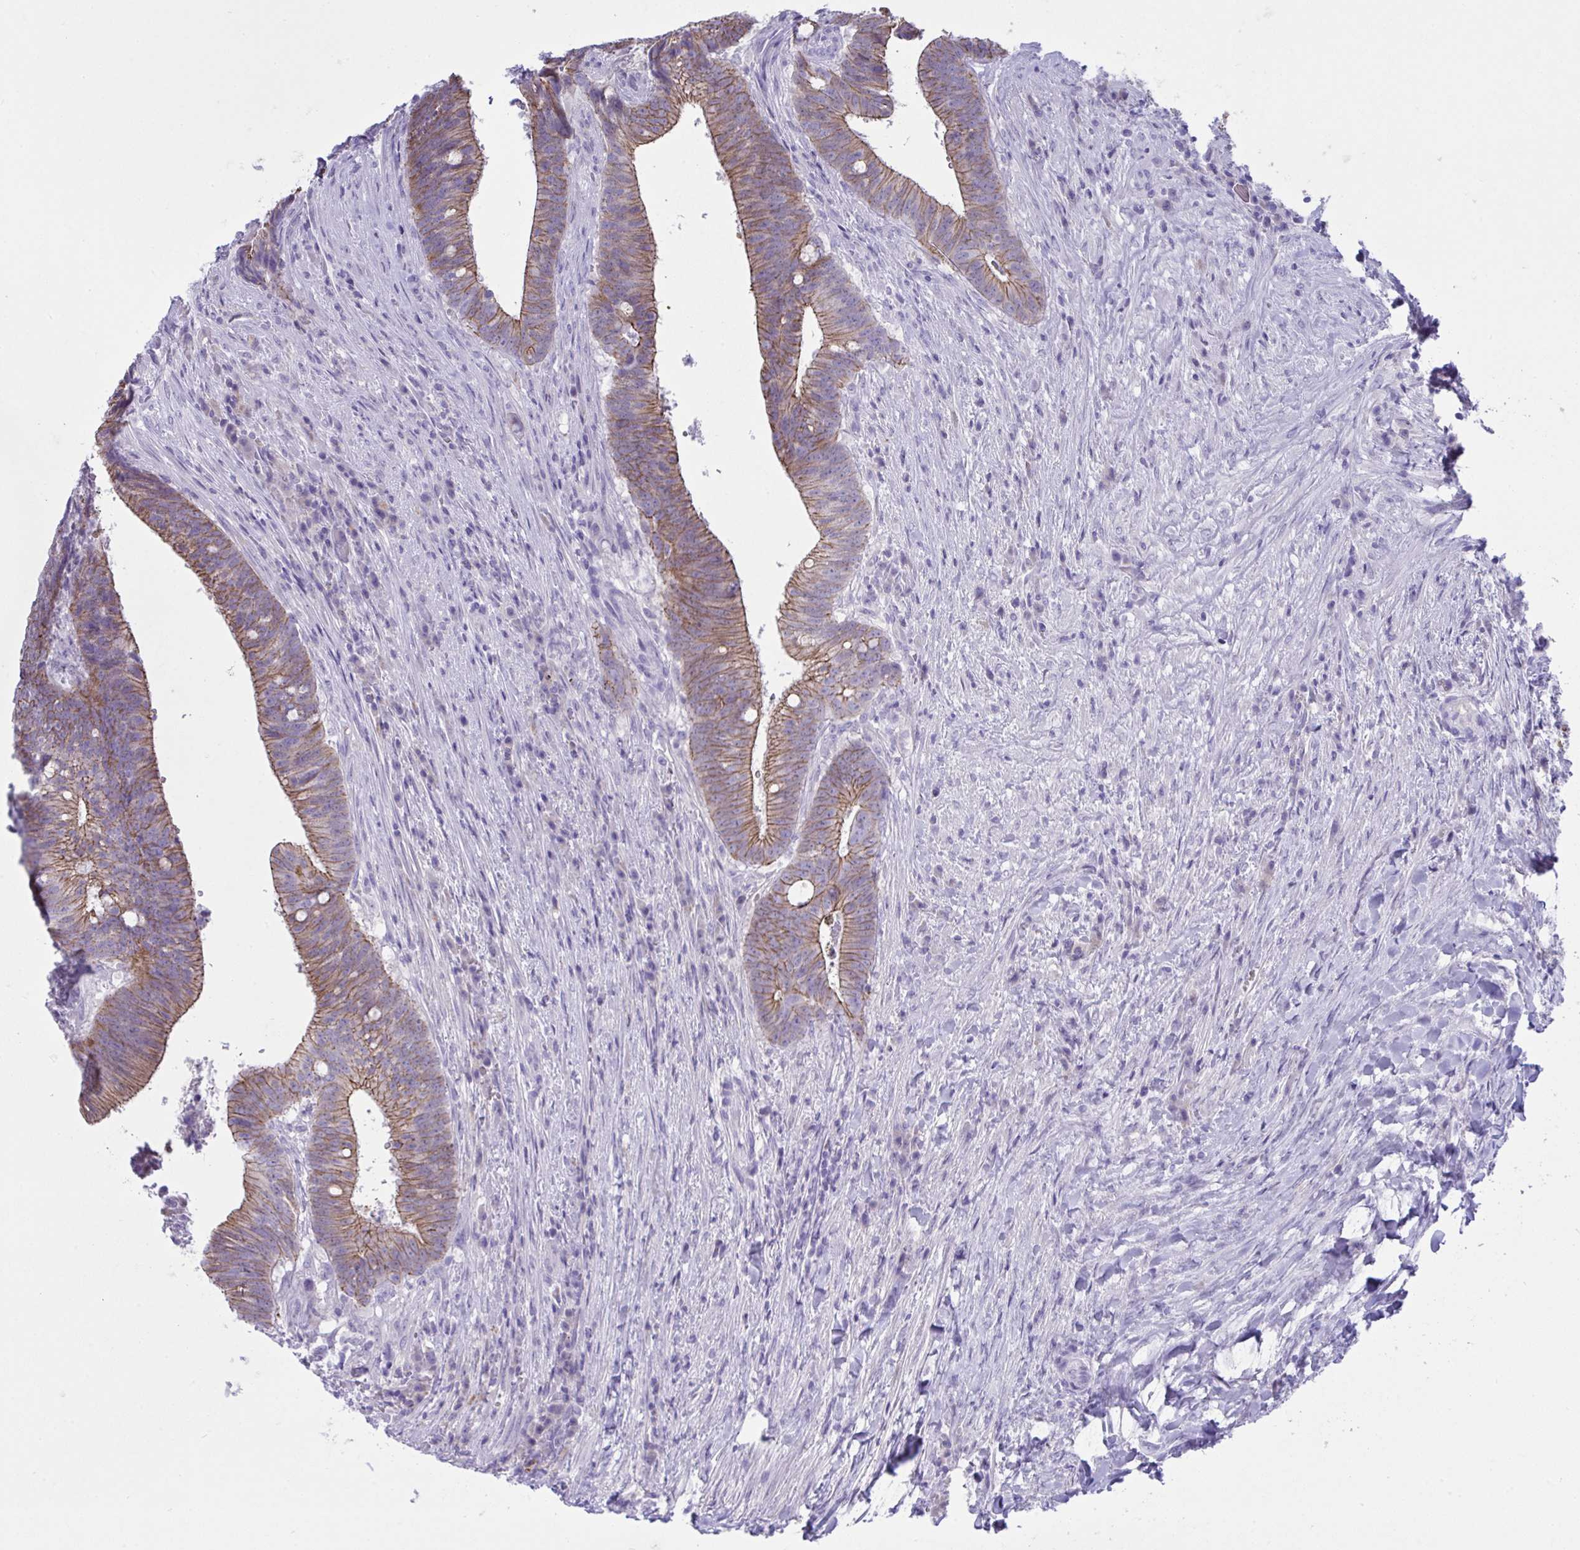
{"staining": {"intensity": "moderate", "quantity": "25%-75%", "location": "cytoplasmic/membranous"}, "tissue": "colorectal cancer", "cell_type": "Tumor cells", "image_type": "cancer", "snomed": [{"axis": "morphology", "description": "Adenocarcinoma, NOS"}, {"axis": "topography", "description": "Colon"}], "caption": "This histopathology image displays colorectal cancer (adenocarcinoma) stained with immunohistochemistry (IHC) to label a protein in brown. The cytoplasmic/membranous of tumor cells show moderate positivity for the protein. Nuclei are counter-stained blue.", "gene": "GLB1L2", "patient": {"sex": "female", "age": 43}}